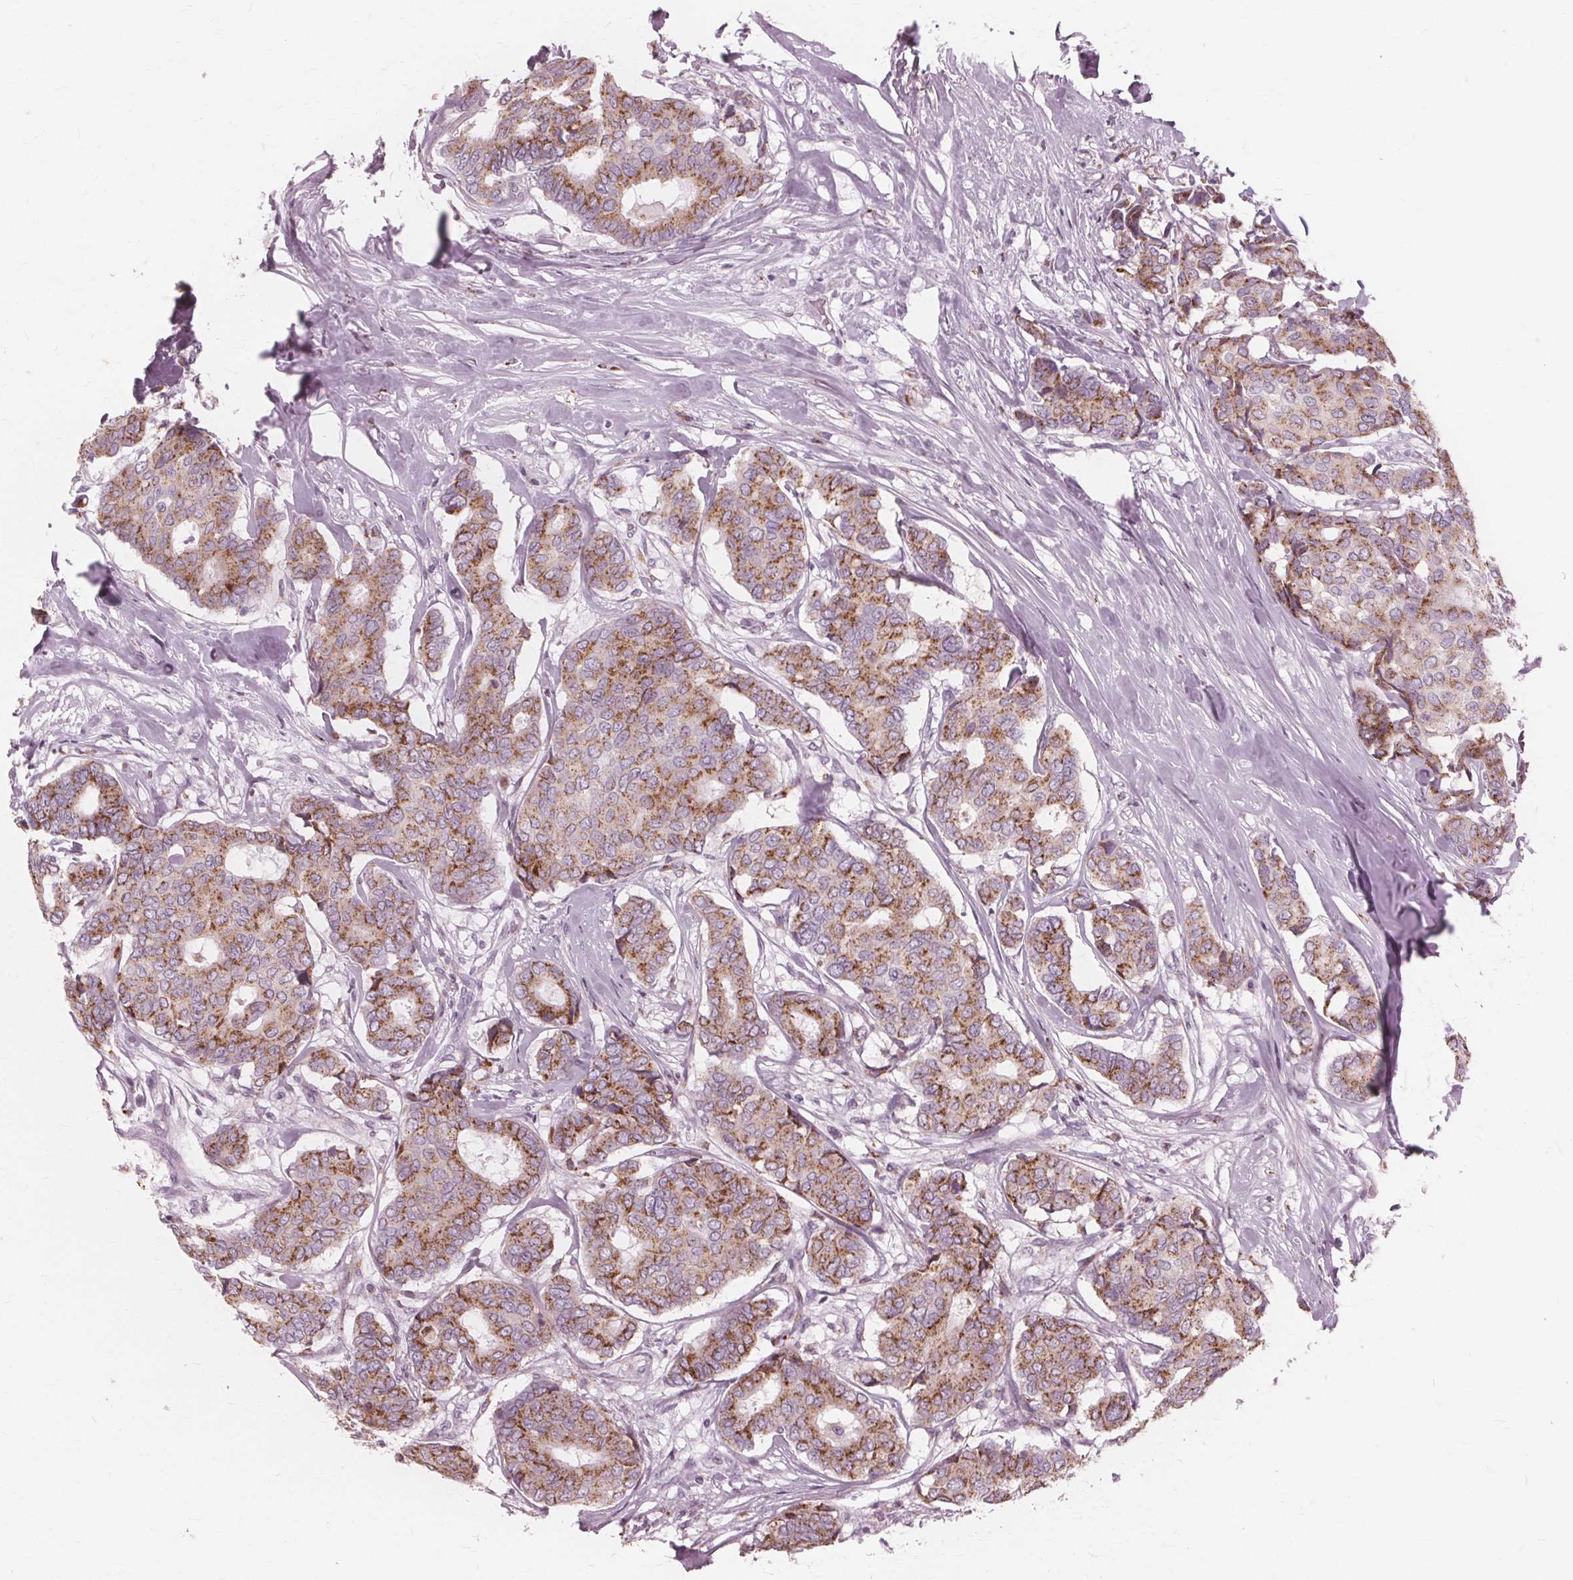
{"staining": {"intensity": "moderate", "quantity": ">75%", "location": "cytoplasmic/membranous"}, "tissue": "breast cancer", "cell_type": "Tumor cells", "image_type": "cancer", "snomed": [{"axis": "morphology", "description": "Duct carcinoma"}, {"axis": "topography", "description": "Breast"}], "caption": "Tumor cells demonstrate medium levels of moderate cytoplasmic/membranous staining in about >75% of cells in intraductal carcinoma (breast).", "gene": "DNASE2", "patient": {"sex": "female", "age": 75}}